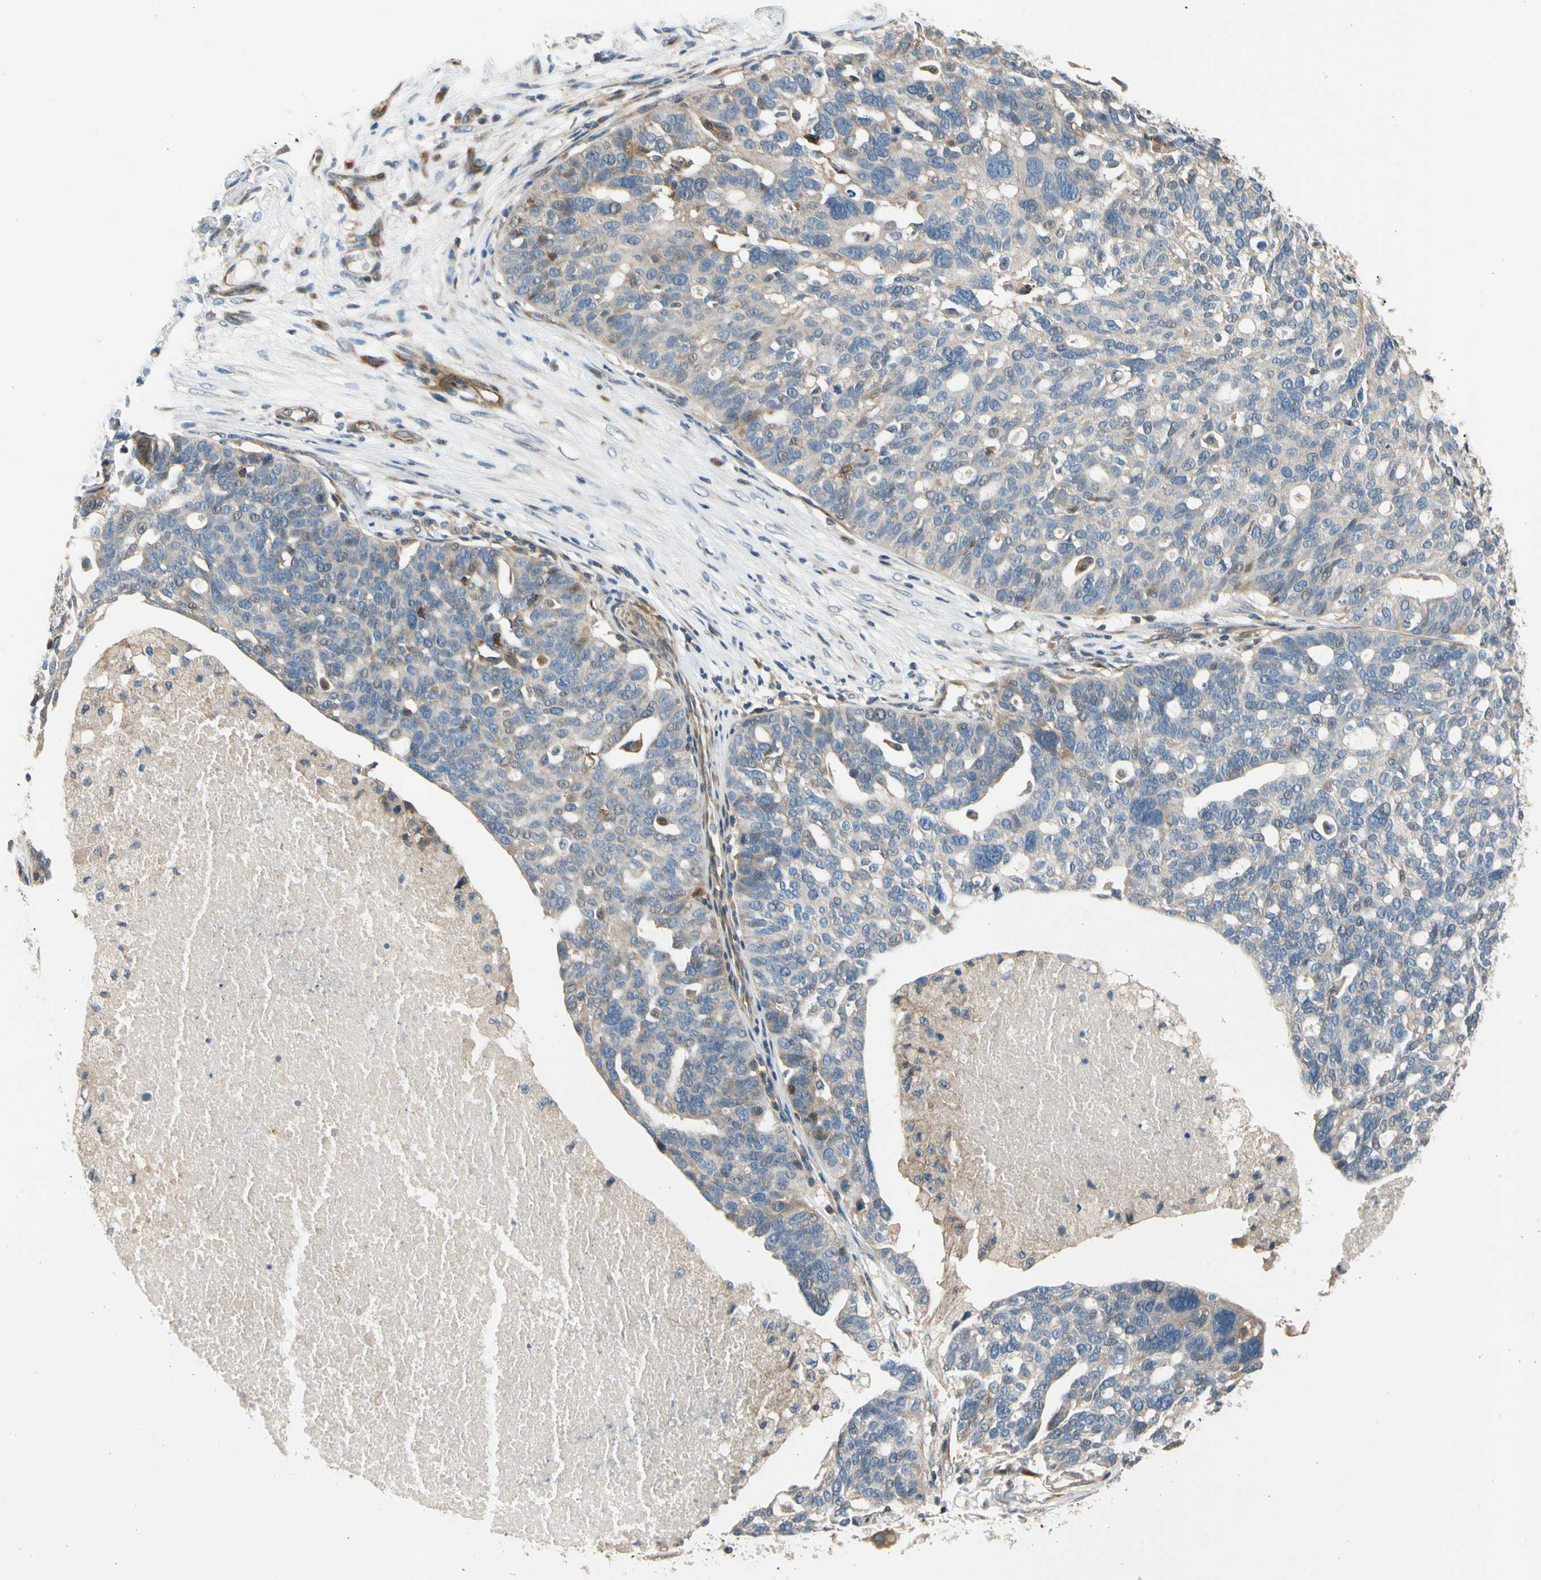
{"staining": {"intensity": "weak", "quantity": "<25%", "location": "cytoplasmic/membranous"}, "tissue": "ovarian cancer", "cell_type": "Tumor cells", "image_type": "cancer", "snomed": [{"axis": "morphology", "description": "Cystadenocarcinoma, serous, NOS"}, {"axis": "topography", "description": "Ovary"}], "caption": "Protein analysis of serous cystadenocarcinoma (ovarian) shows no significant positivity in tumor cells.", "gene": "MST1R", "patient": {"sex": "female", "age": 59}}